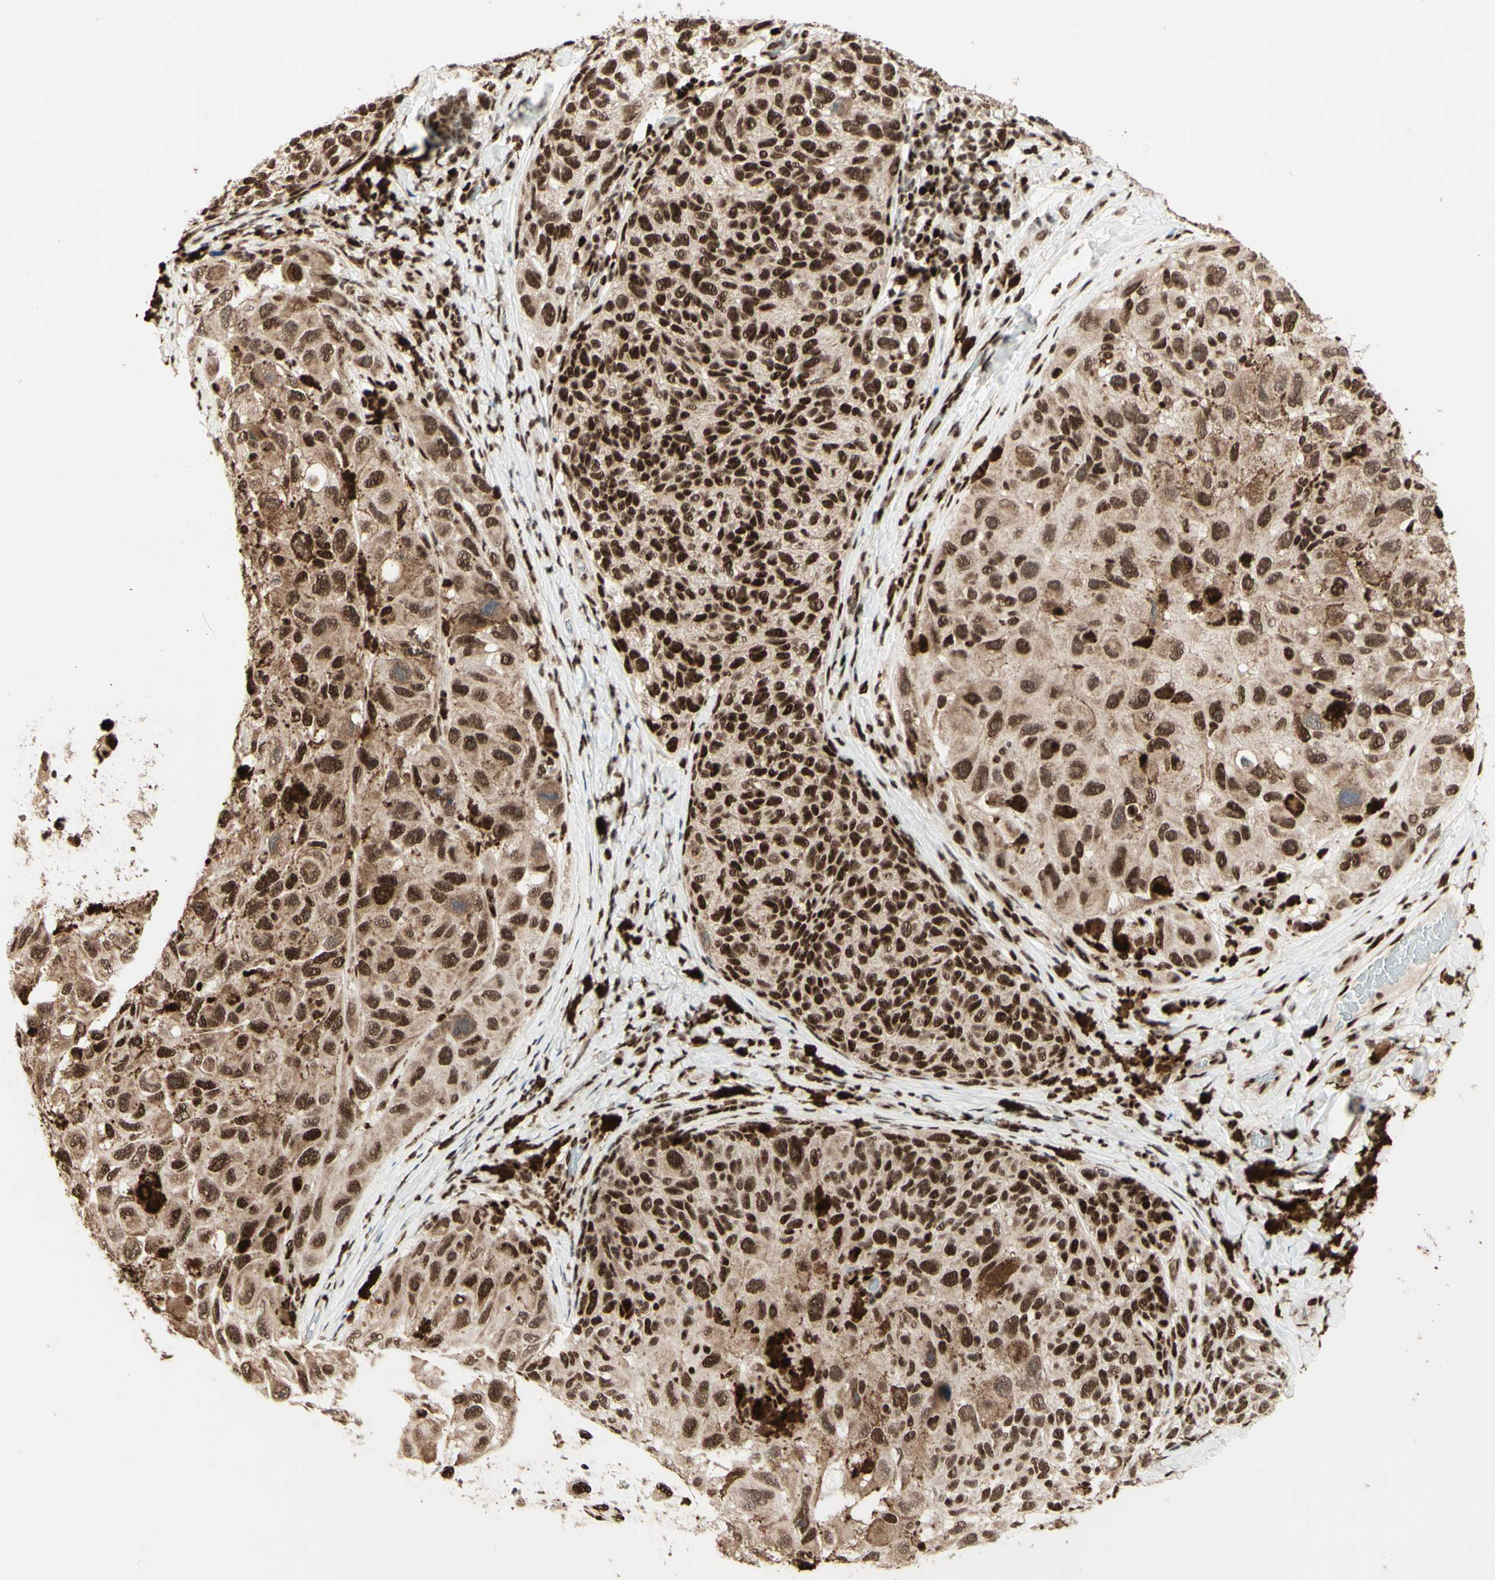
{"staining": {"intensity": "moderate", "quantity": ">75%", "location": "cytoplasmic/membranous,nuclear"}, "tissue": "melanoma", "cell_type": "Tumor cells", "image_type": "cancer", "snomed": [{"axis": "morphology", "description": "Malignant melanoma, NOS"}, {"axis": "topography", "description": "Skin"}], "caption": "Moderate cytoplasmic/membranous and nuclear expression is present in about >75% of tumor cells in malignant melanoma. (Brightfield microscopy of DAB IHC at high magnification).", "gene": "NR3C1", "patient": {"sex": "female", "age": 73}}